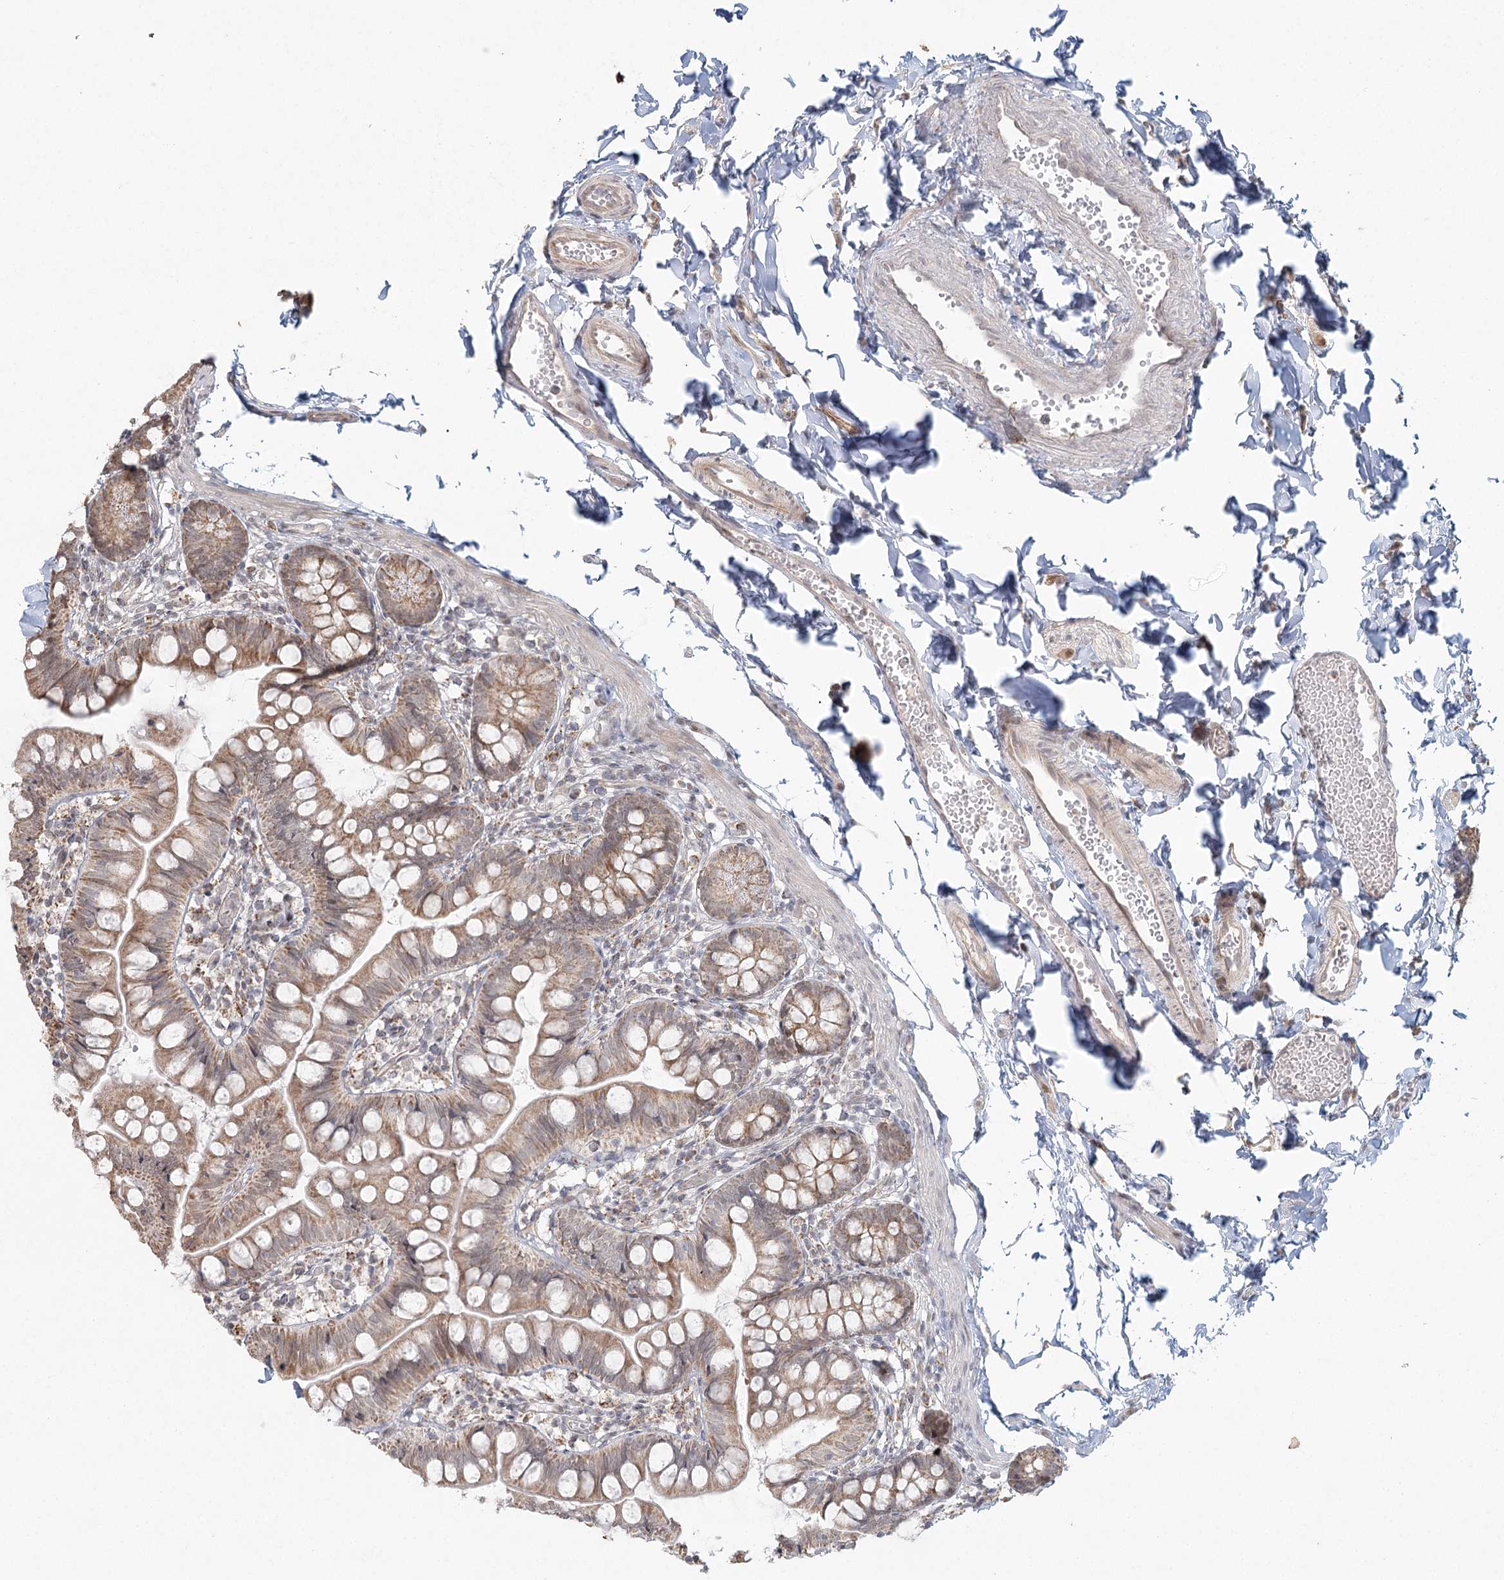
{"staining": {"intensity": "moderate", "quantity": ">75%", "location": "cytoplasmic/membranous"}, "tissue": "small intestine", "cell_type": "Glandular cells", "image_type": "normal", "snomed": [{"axis": "morphology", "description": "Normal tissue, NOS"}, {"axis": "topography", "description": "Small intestine"}], "caption": "Immunohistochemical staining of benign human small intestine shows medium levels of moderate cytoplasmic/membranous positivity in approximately >75% of glandular cells. The protein is stained brown, and the nuclei are stained in blue (DAB IHC with brightfield microscopy, high magnification).", "gene": "LACTB", "patient": {"sex": "male", "age": 7}}